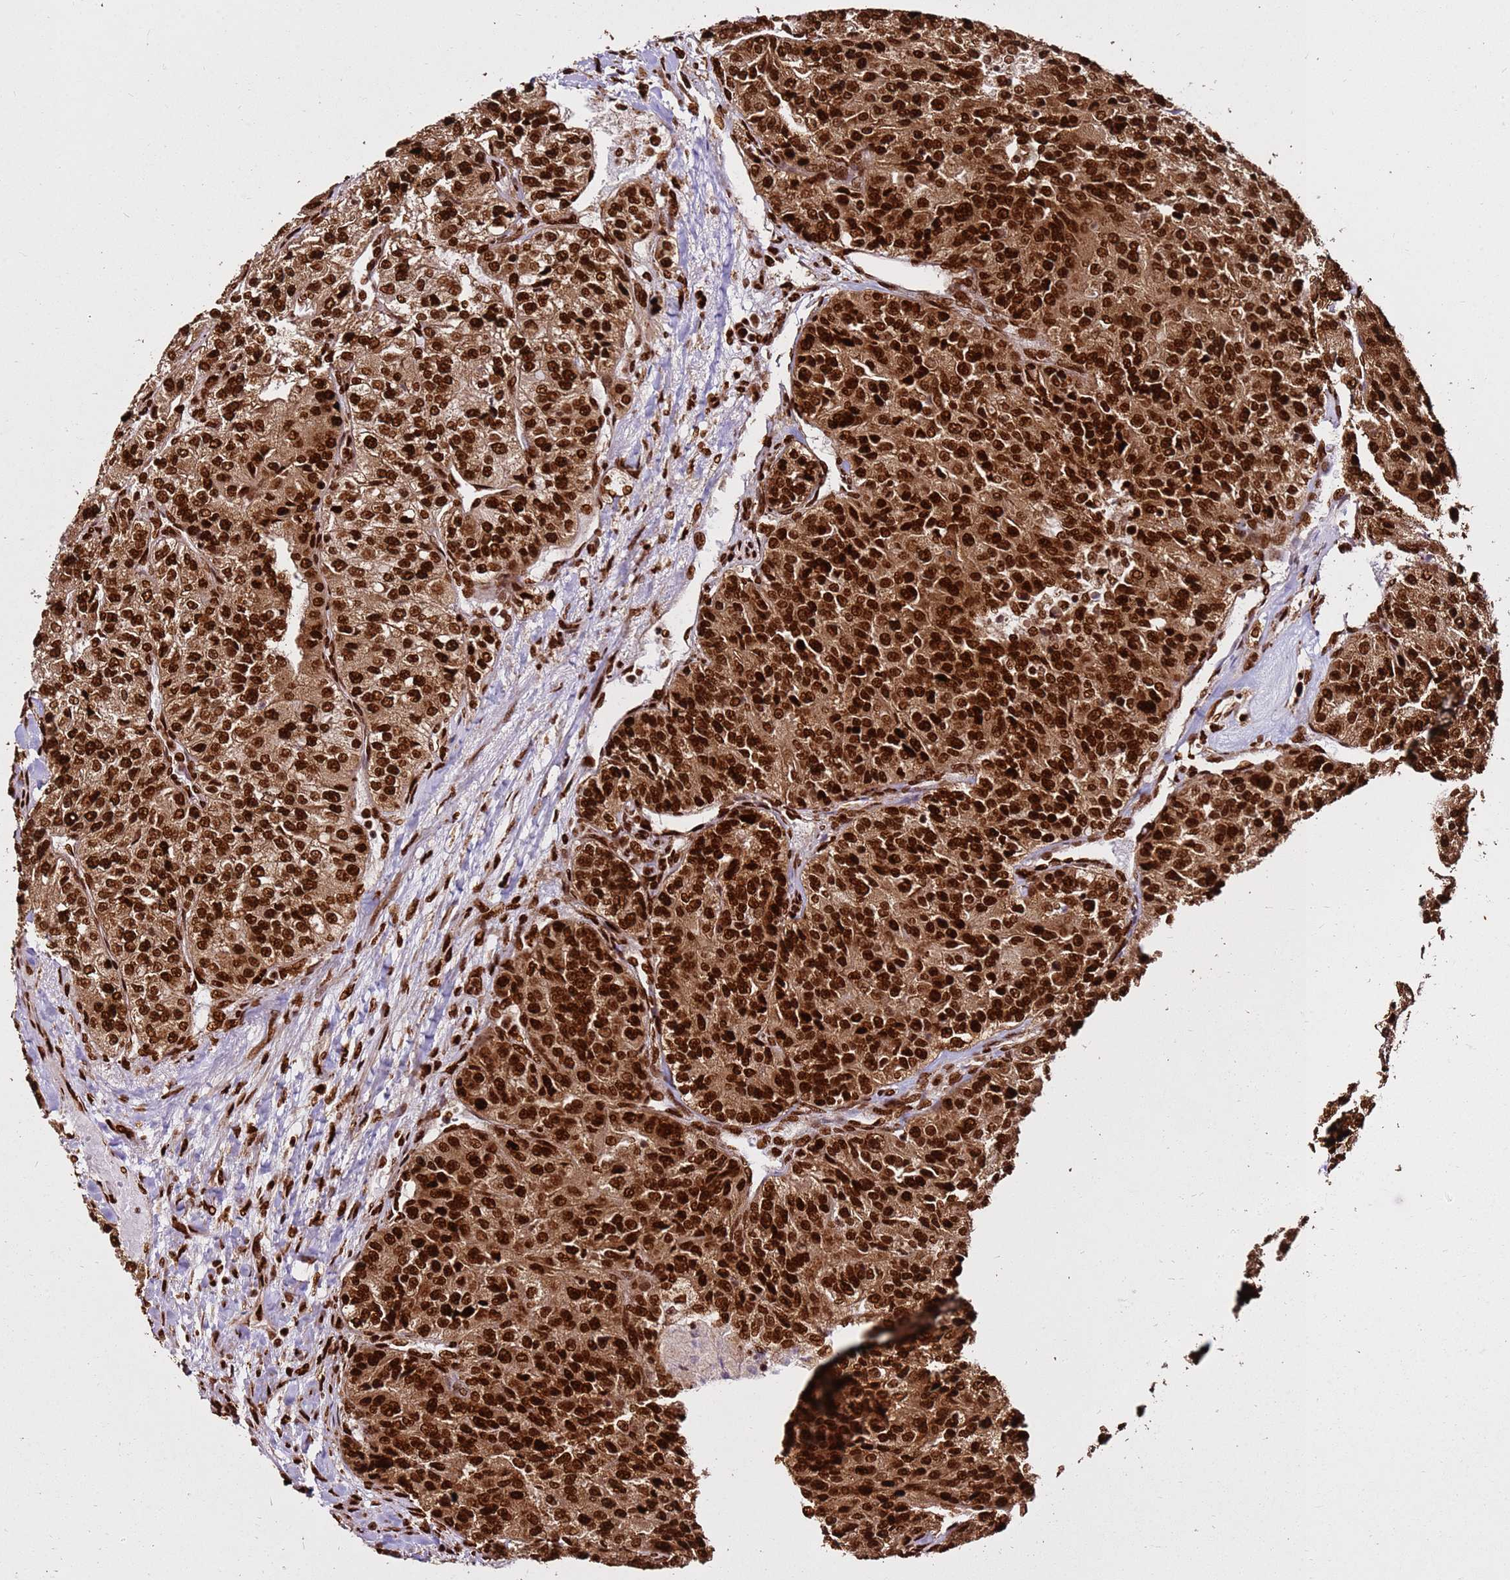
{"staining": {"intensity": "strong", "quantity": ">75%", "location": "nuclear"}, "tissue": "renal cancer", "cell_type": "Tumor cells", "image_type": "cancer", "snomed": [{"axis": "morphology", "description": "Adenocarcinoma, NOS"}, {"axis": "topography", "description": "Kidney"}], "caption": "A brown stain highlights strong nuclear staining of a protein in human renal cancer tumor cells. (DAB IHC with brightfield microscopy, high magnification).", "gene": "HNRNPAB", "patient": {"sex": "female", "age": 63}}